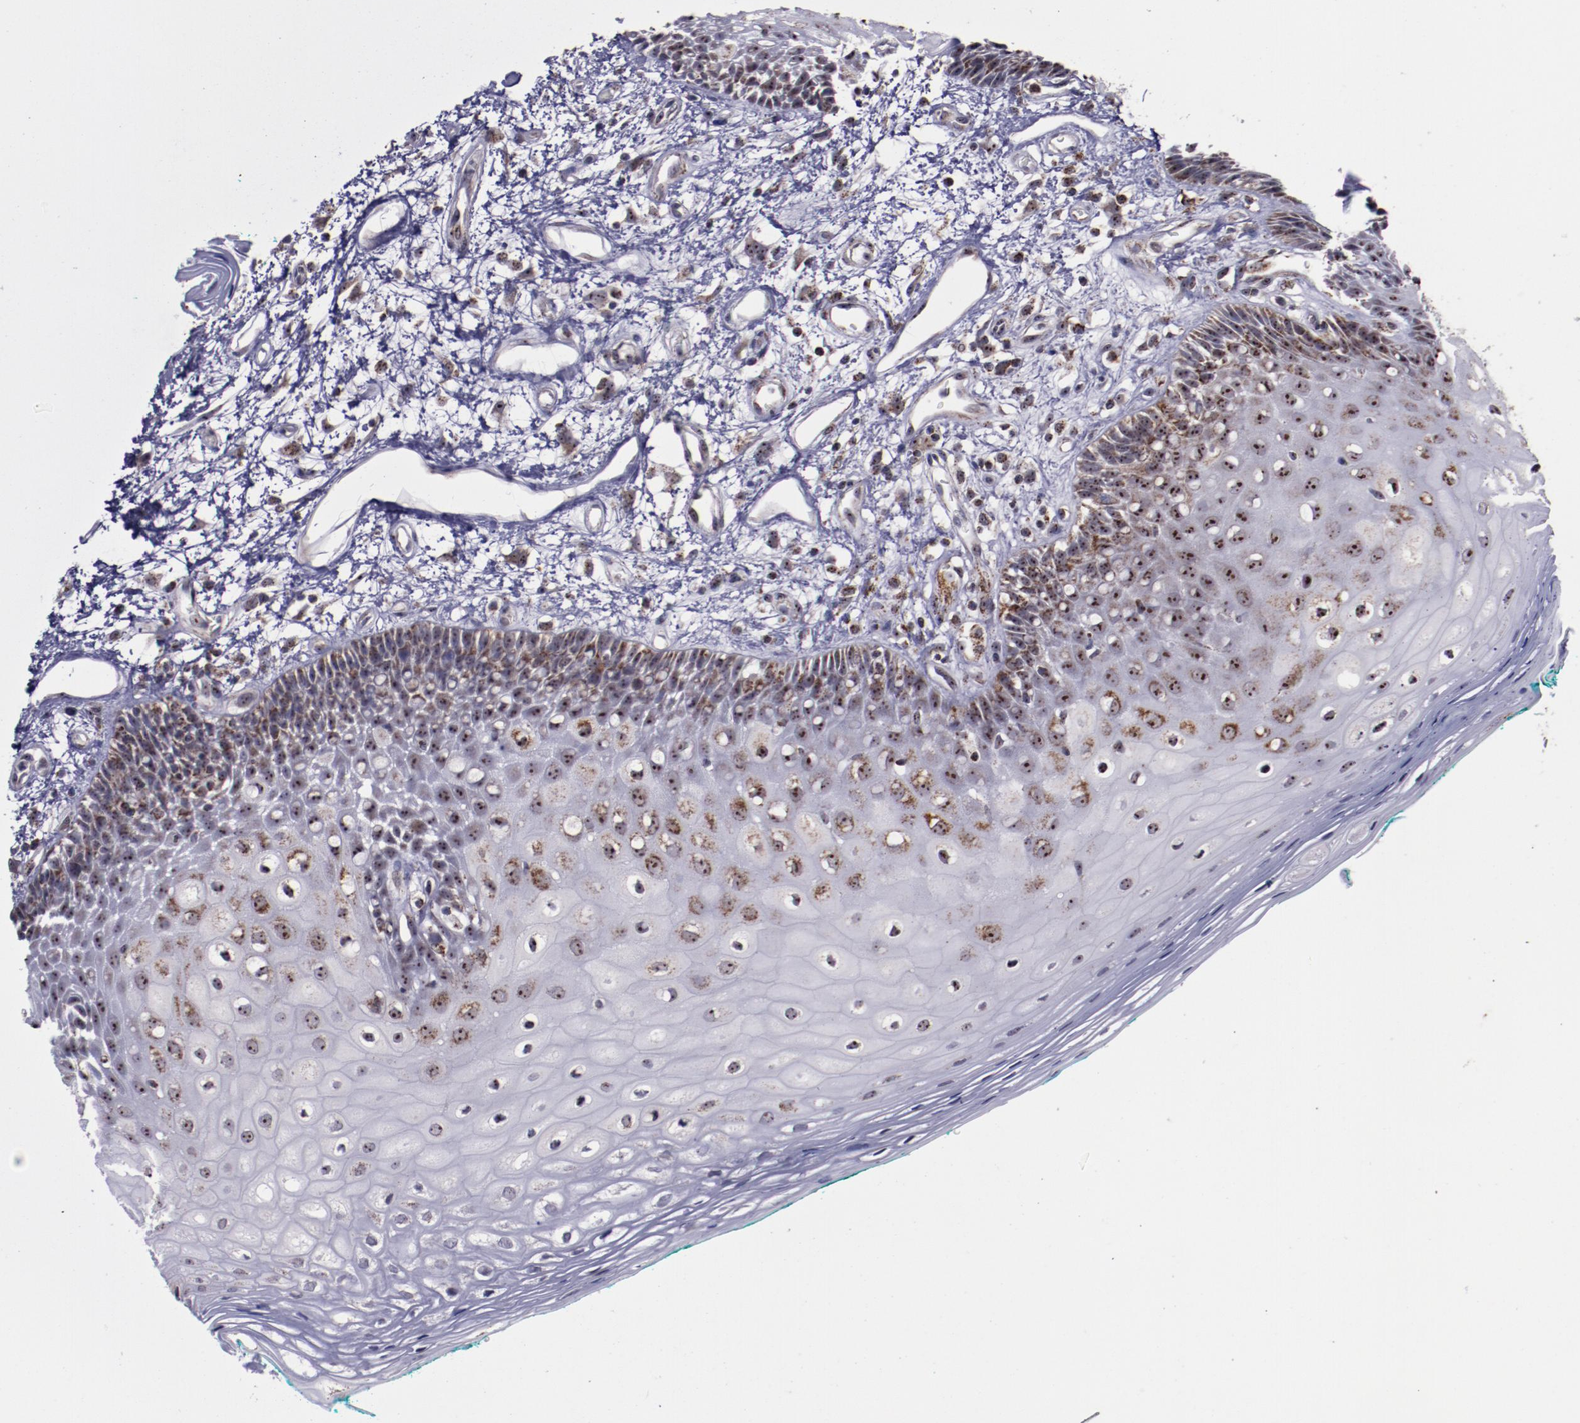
{"staining": {"intensity": "moderate", "quantity": ">75%", "location": "cytoplasmic/membranous,nuclear"}, "tissue": "oral mucosa", "cell_type": "Squamous epithelial cells", "image_type": "normal", "snomed": [{"axis": "morphology", "description": "Normal tissue, NOS"}, {"axis": "morphology", "description": "Squamous cell carcinoma, NOS"}, {"axis": "topography", "description": "Skeletal muscle"}, {"axis": "topography", "description": "Oral tissue"}, {"axis": "topography", "description": "Head-Neck"}], "caption": "Squamous epithelial cells show moderate cytoplasmic/membranous,nuclear staining in approximately >75% of cells in normal oral mucosa. (Stains: DAB (3,3'-diaminobenzidine) in brown, nuclei in blue, Microscopy: brightfield microscopy at high magnification).", "gene": "LONP1", "patient": {"sex": "female", "age": 84}}